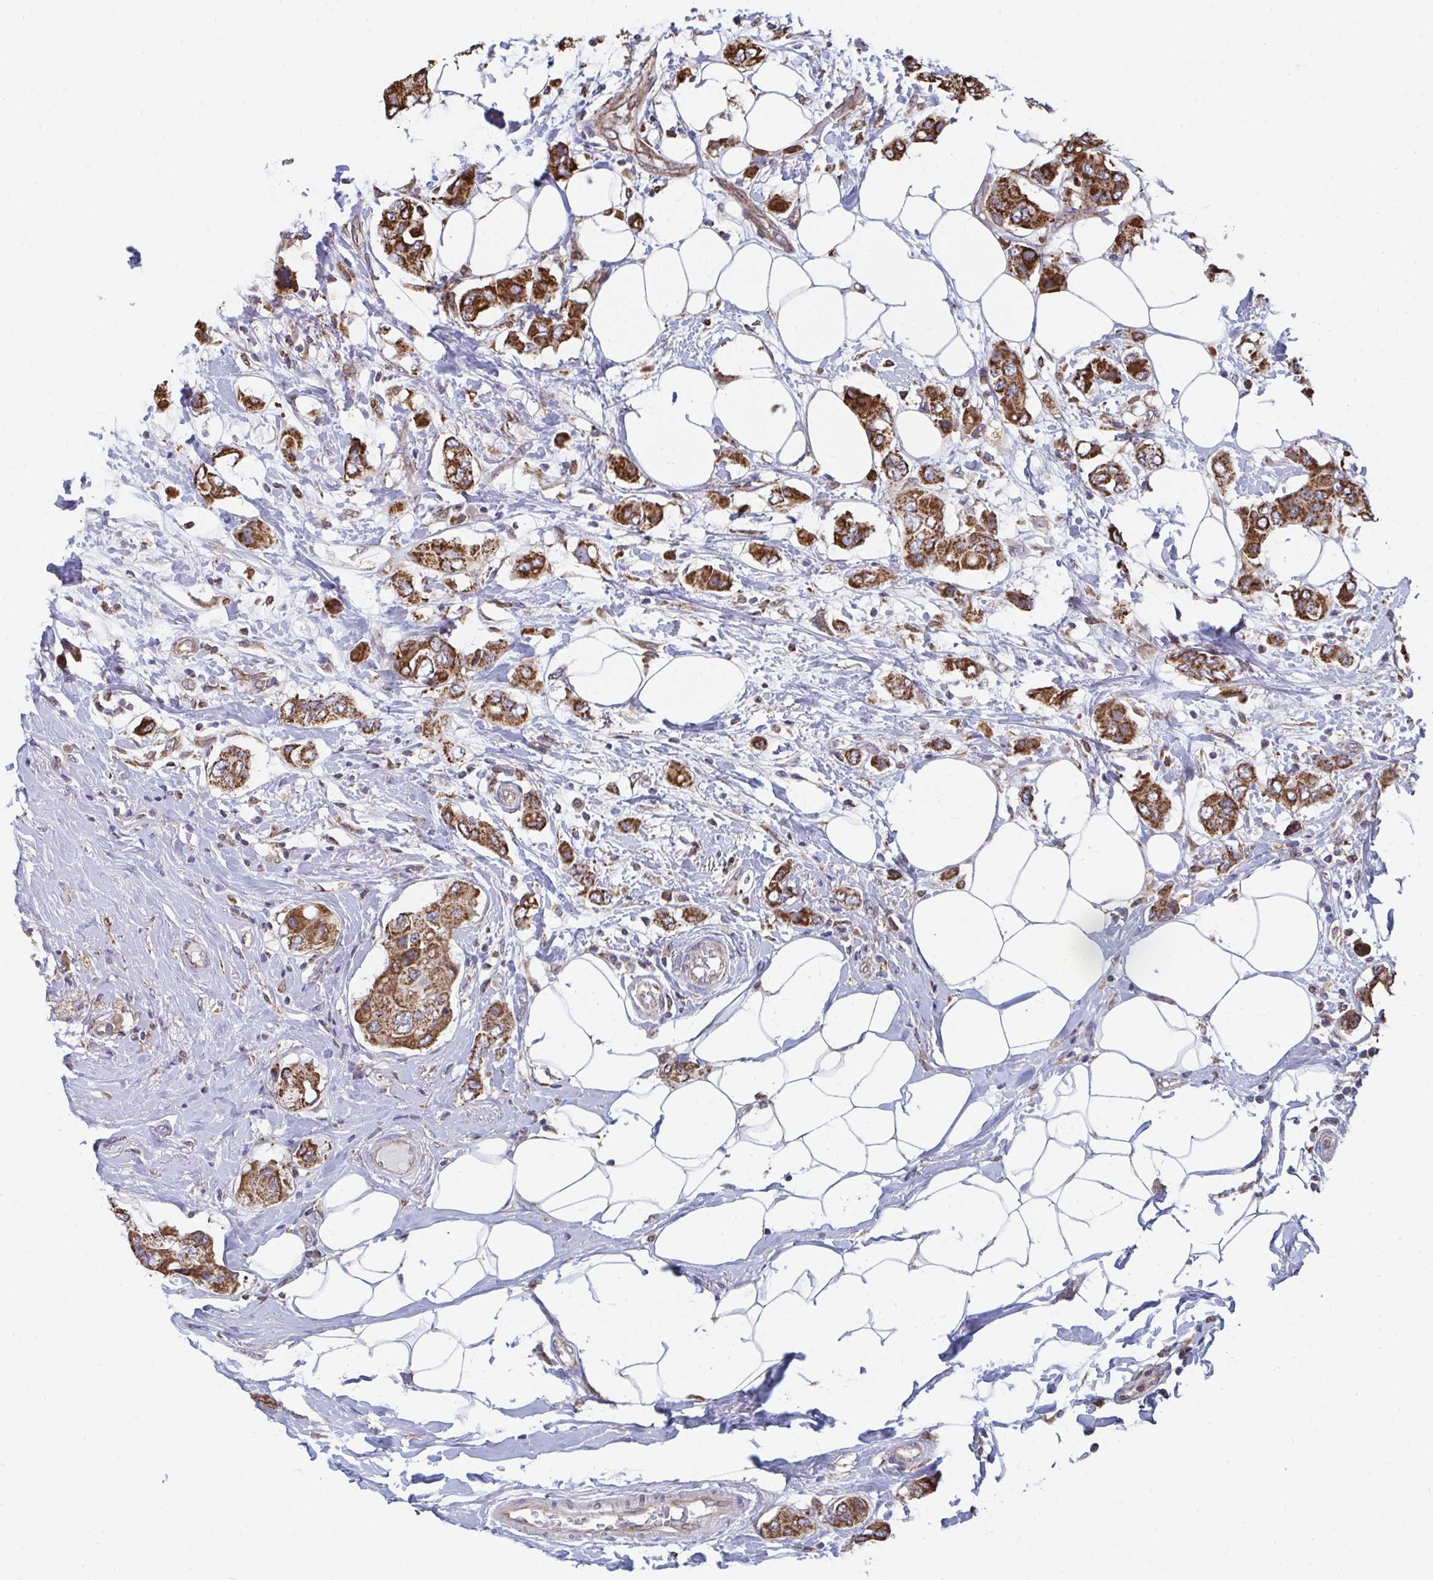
{"staining": {"intensity": "strong", "quantity": ">75%", "location": "cytoplasmic/membranous"}, "tissue": "breast cancer", "cell_type": "Tumor cells", "image_type": "cancer", "snomed": [{"axis": "morphology", "description": "Lobular carcinoma"}, {"axis": "topography", "description": "Breast"}], "caption": "An immunohistochemistry (IHC) photomicrograph of tumor tissue is shown. Protein staining in brown labels strong cytoplasmic/membranous positivity in lobular carcinoma (breast) within tumor cells.", "gene": "ELAVL1", "patient": {"sex": "female", "age": 51}}